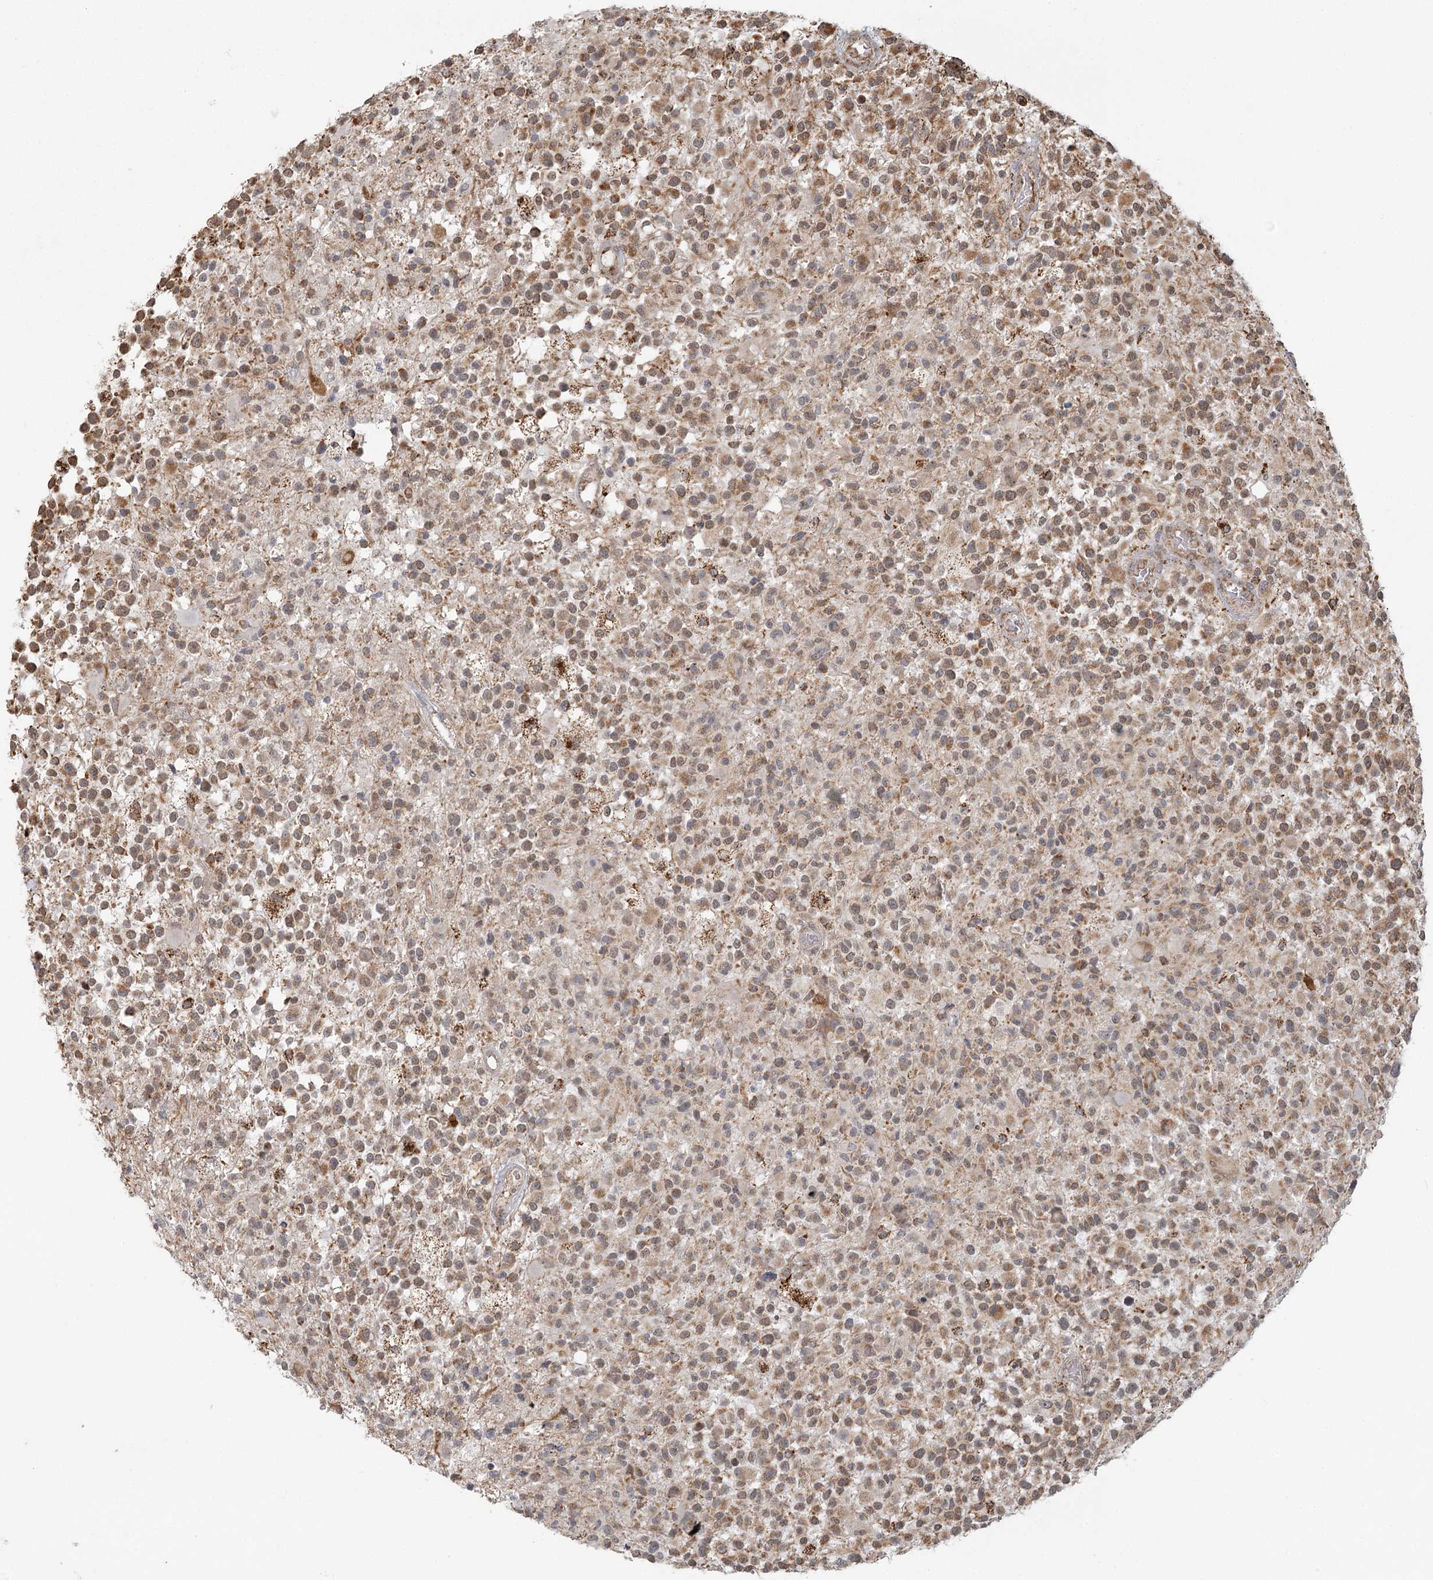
{"staining": {"intensity": "moderate", "quantity": ">75%", "location": "cytoplasmic/membranous,nuclear"}, "tissue": "glioma", "cell_type": "Tumor cells", "image_type": "cancer", "snomed": [{"axis": "morphology", "description": "Glioma, malignant, High grade"}, {"axis": "morphology", "description": "Glioblastoma, NOS"}, {"axis": "topography", "description": "Brain"}], "caption": "The immunohistochemical stain shows moderate cytoplasmic/membranous and nuclear positivity in tumor cells of glioblastoma tissue.", "gene": "LACTB", "patient": {"sex": "male", "age": 60}}